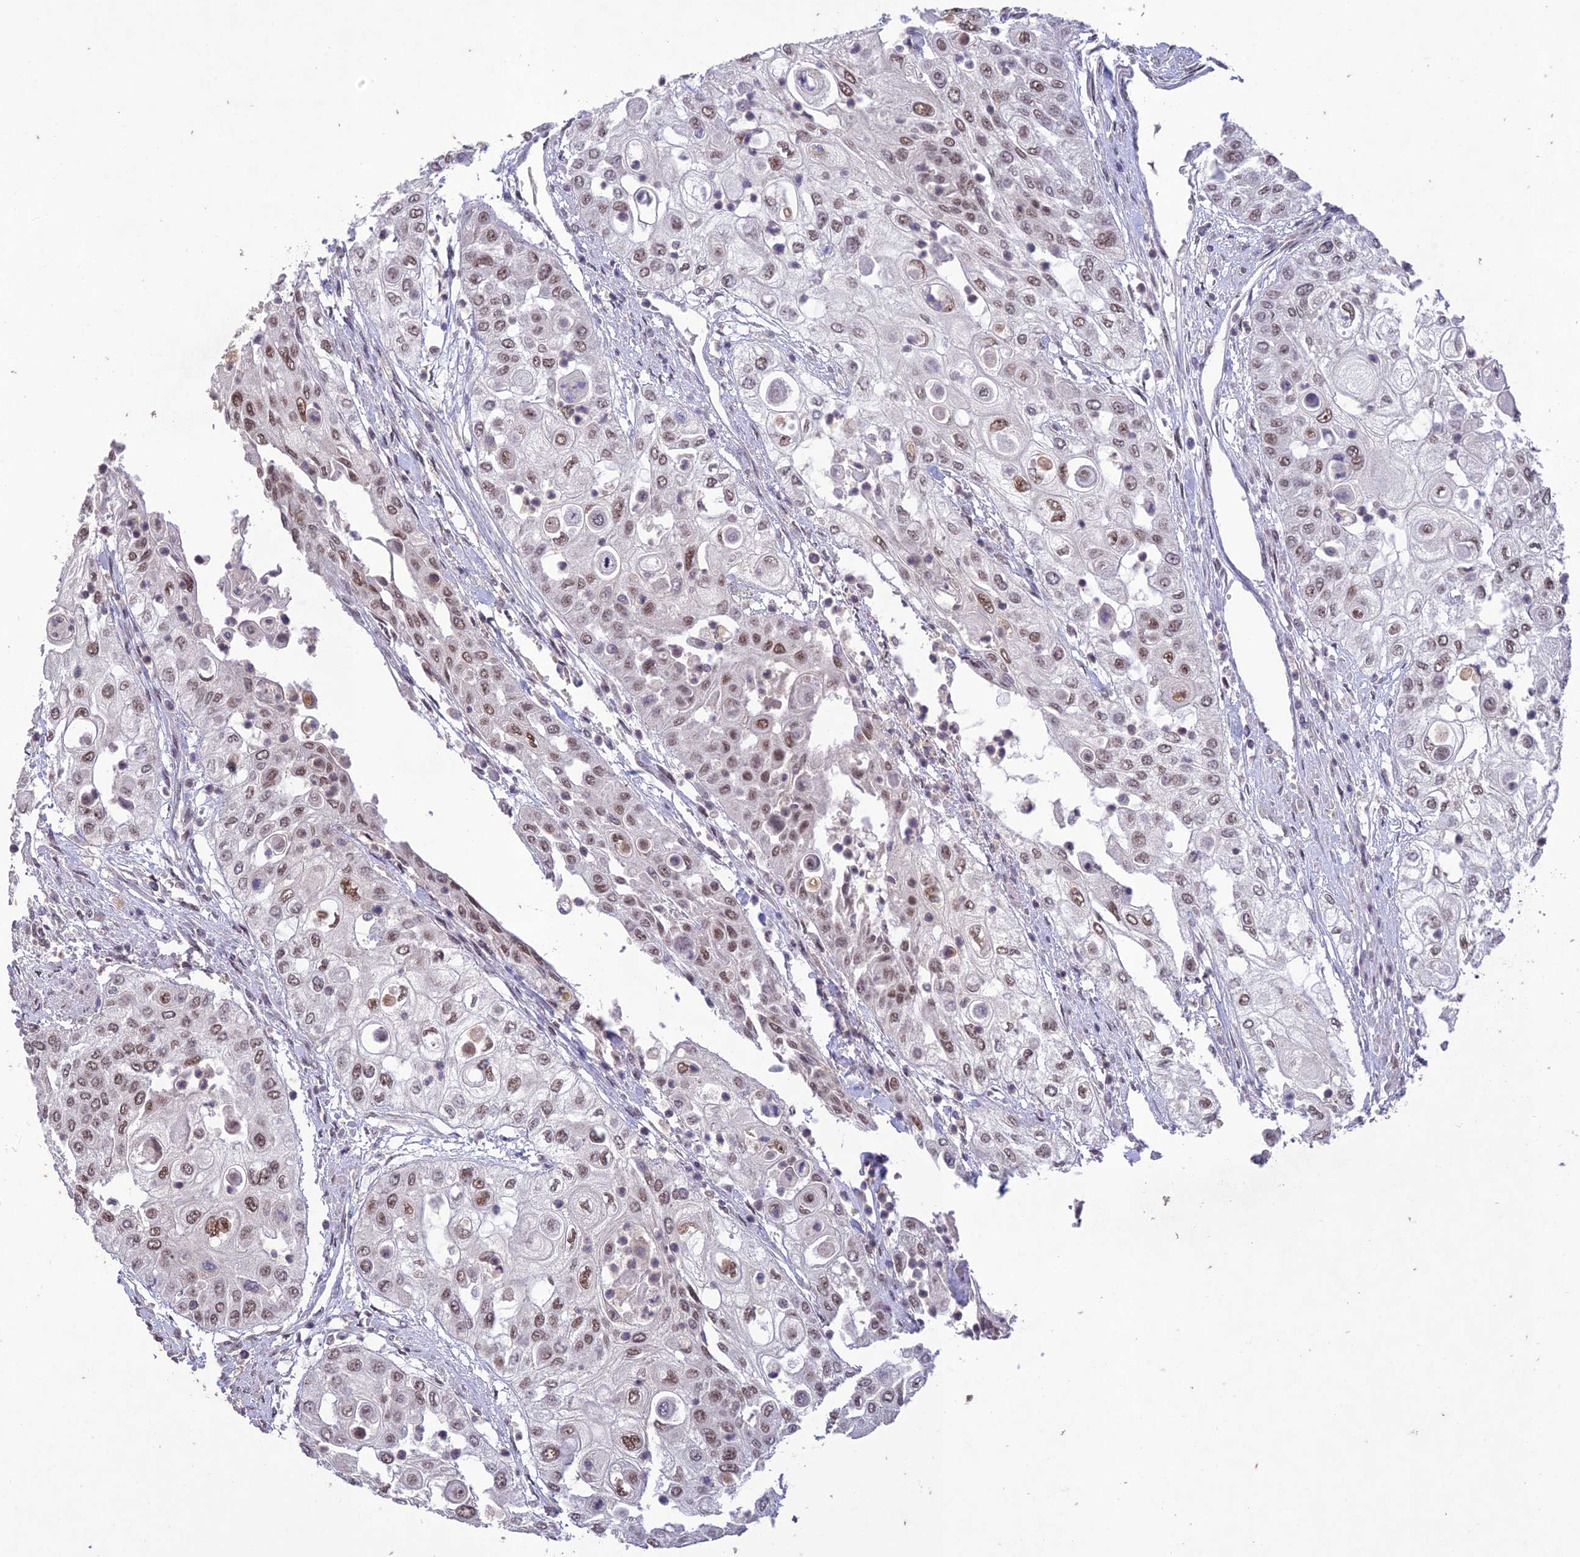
{"staining": {"intensity": "moderate", "quantity": ">75%", "location": "nuclear"}, "tissue": "urothelial cancer", "cell_type": "Tumor cells", "image_type": "cancer", "snomed": [{"axis": "morphology", "description": "Urothelial carcinoma, High grade"}, {"axis": "topography", "description": "Urinary bladder"}], "caption": "Protein expression analysis of human high-grade urothelial carcinoma reveals moderate nuclear expression in about >75% of tumor cells.", "gene": "POP4", "patient": {"sex": "female", "age": 79}}